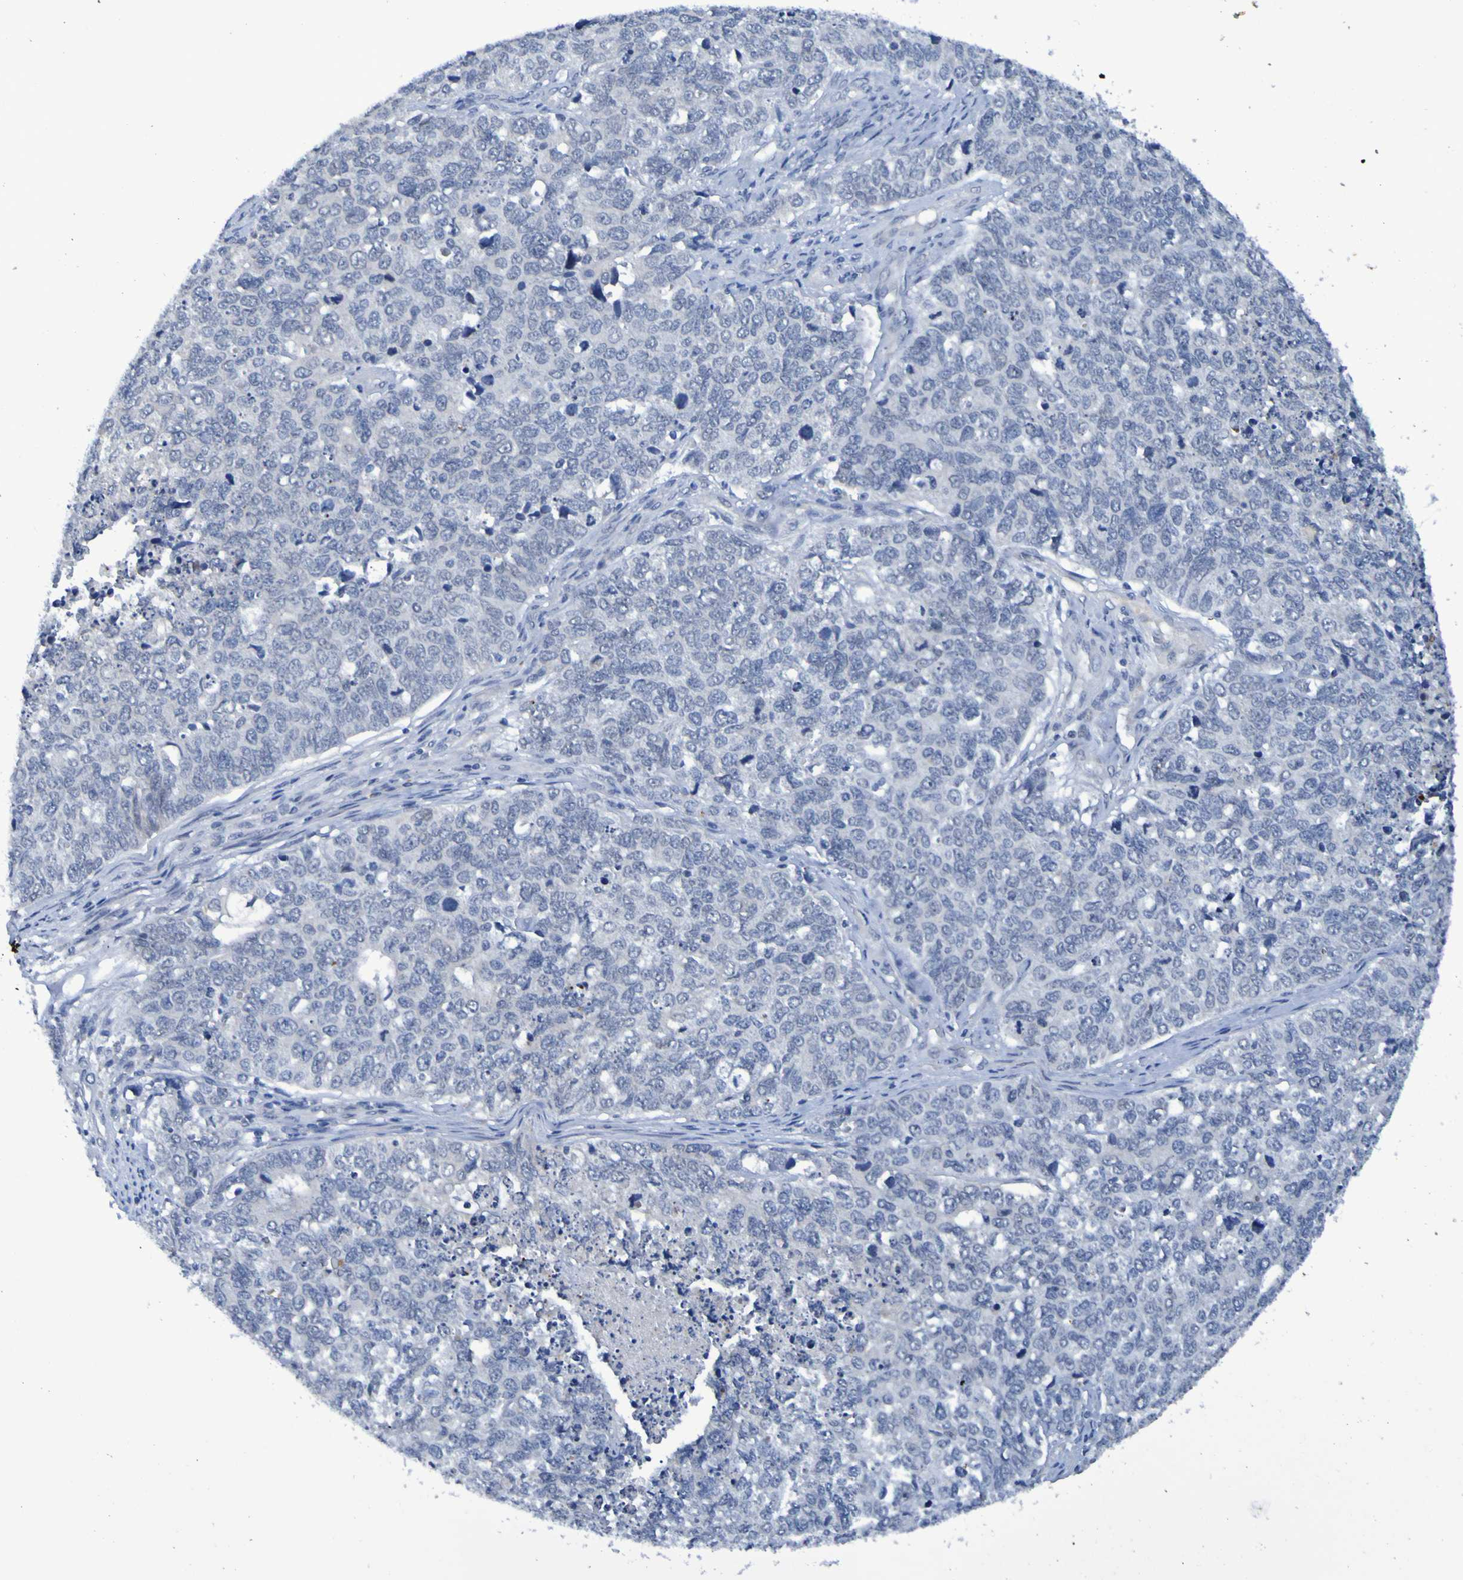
{"staining": {"intensity": "negative", "quantity": "none", "location": "none"}, "tissue": "cervical cancer", "cell_type": "Tumor cells", "image_type": "cancer", "snomed": [{"axis": "morphology", "description": "Squamous cell carcinoma, NOS"}, {"axis": "topography", "description": "Cervix"}], "caption": "The image demonstrates no significant staining in tumor cells of cervical squamous cell carcinoma. (DAB IHC, high magnification).", "gene": "VMA21", "patient": {"sex": "female", "age": 63}}